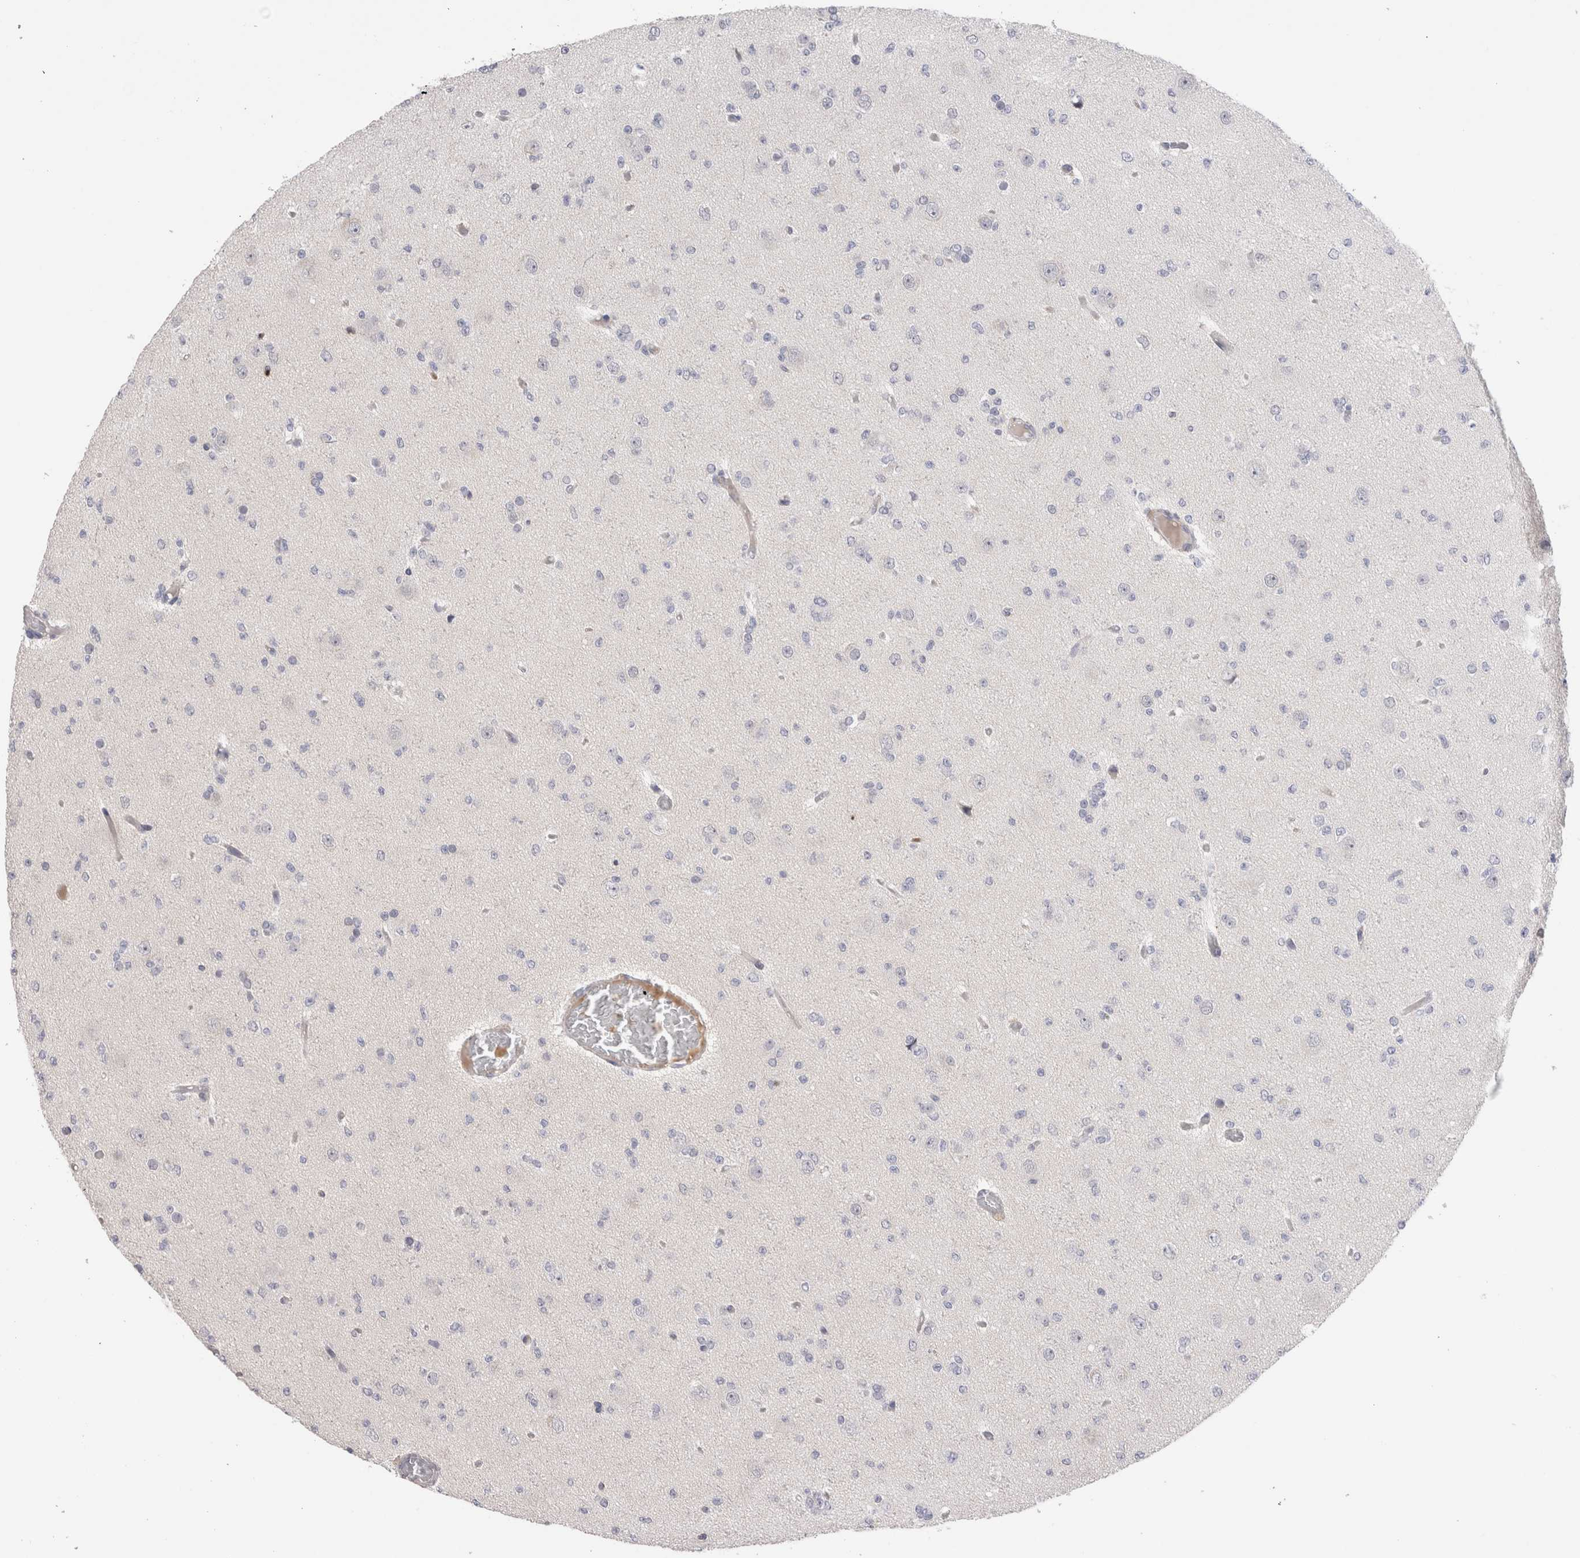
{"staining": {"intensity": "negative", "quantity": "none", "location": "none"}, "tissue": "glioma", "cell_type": "Tumor cells", "image_type": "cancer", "snomed": [{"axis": "morphology", "description": "Glioma, malignant, Low grade"}, {"axis": "topography", "description": "Brain"}], "caption": "This is an immunohistochemistry (IHC) micrograph of human glioma. There is no expression in tumor cells.", "gene": "CRYBG1", "patient": {"sex": "female", "age": 22}}